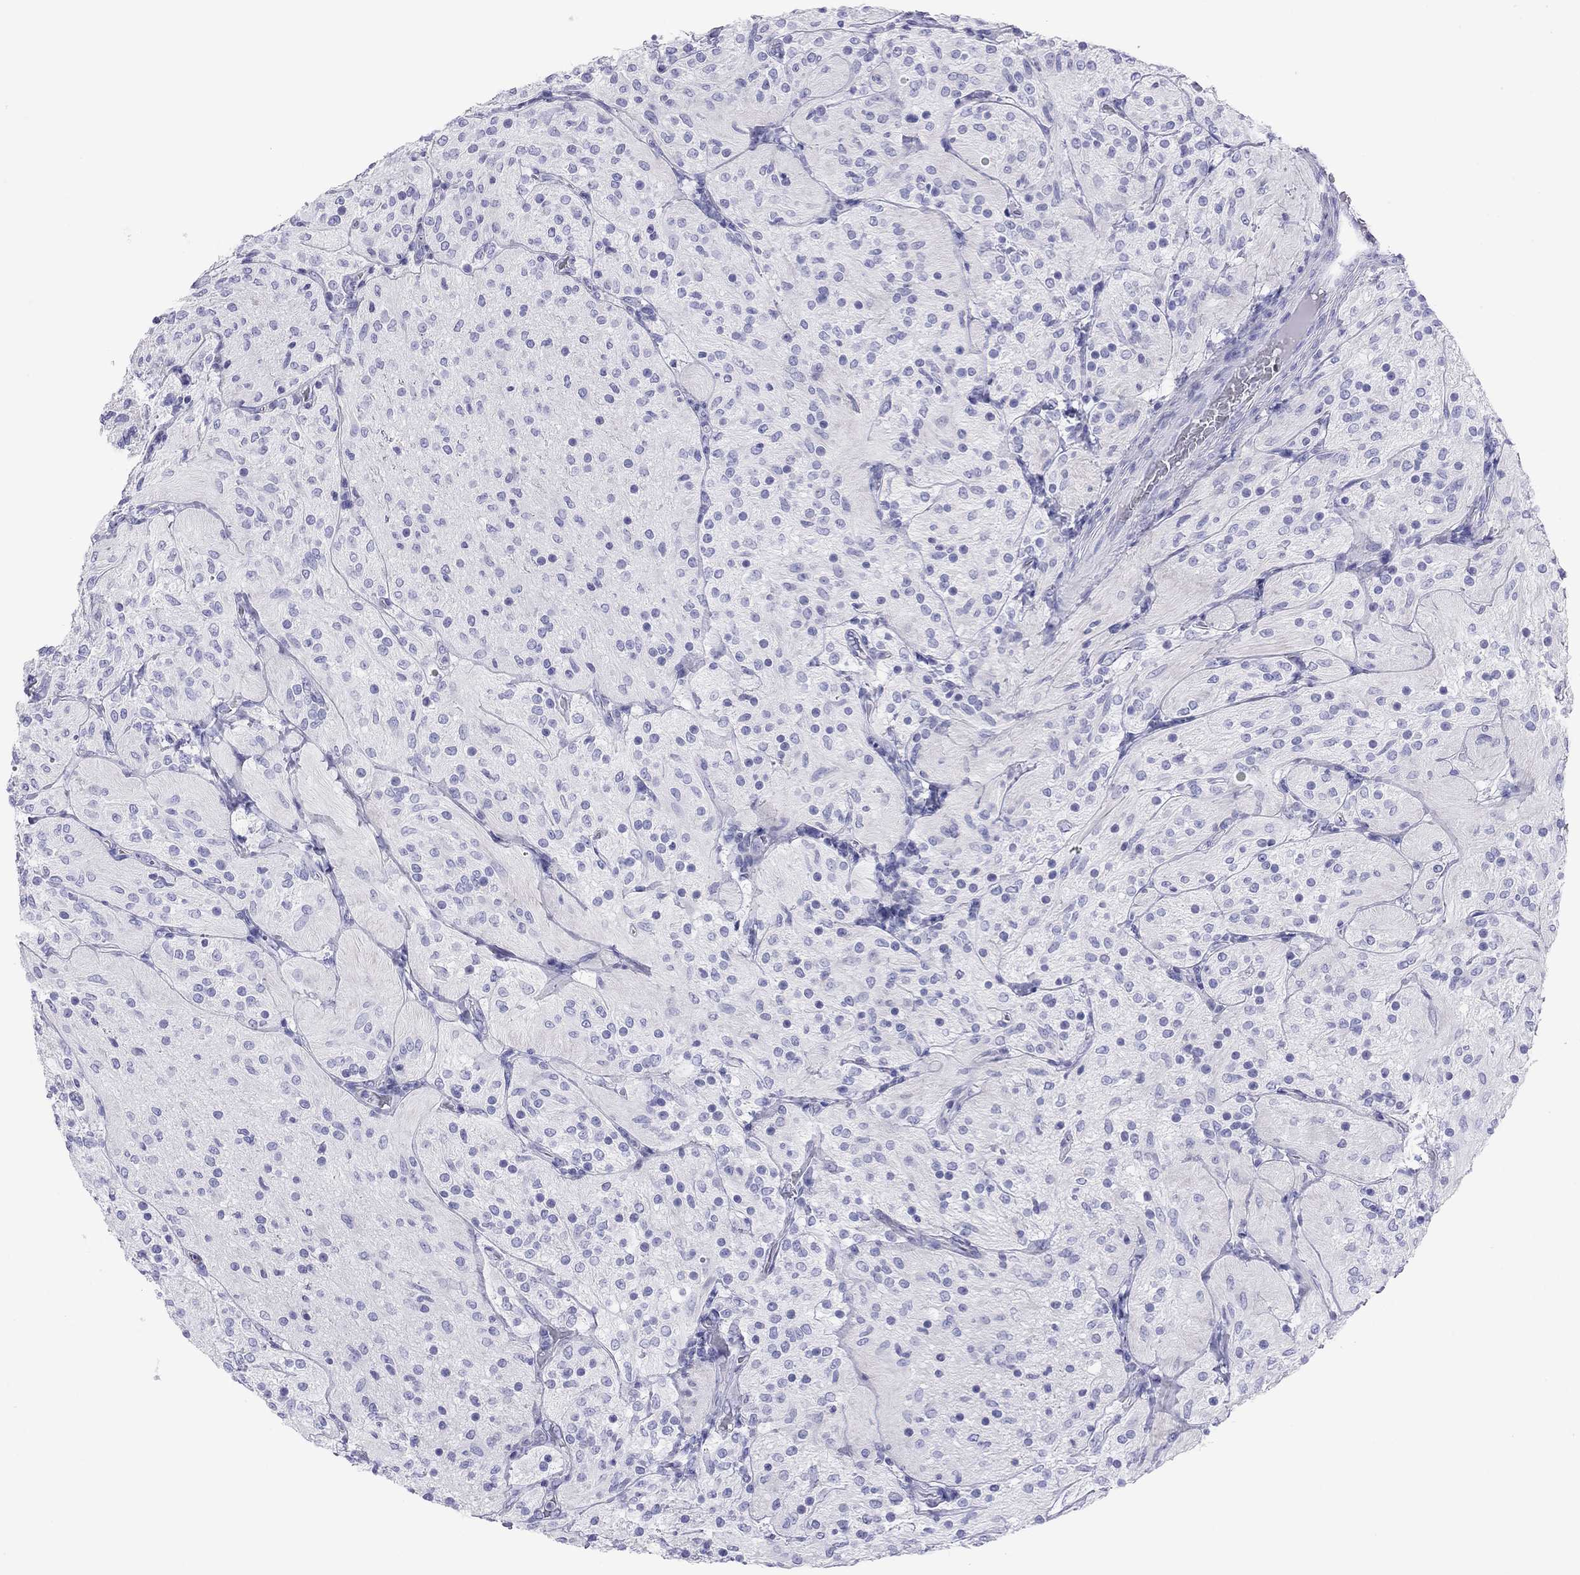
{"staining": {"intensity": "negative", "quantity": "none", "location": "none"}, "tissue": "glioma", "cell_type": "Tumor cells", "image_type": "cancer", "snomed": [{"axis": "morphology", "description": "Glioma, malignant, Low grade"}, {"axis": "topography", "description": "Brain"}], "caption": "Immunohistochemical staining of human glioma reveals no significant expression in tumor cells.", "gene": "DPY19L2", "patient": {"sex": "male", "age": 3}}